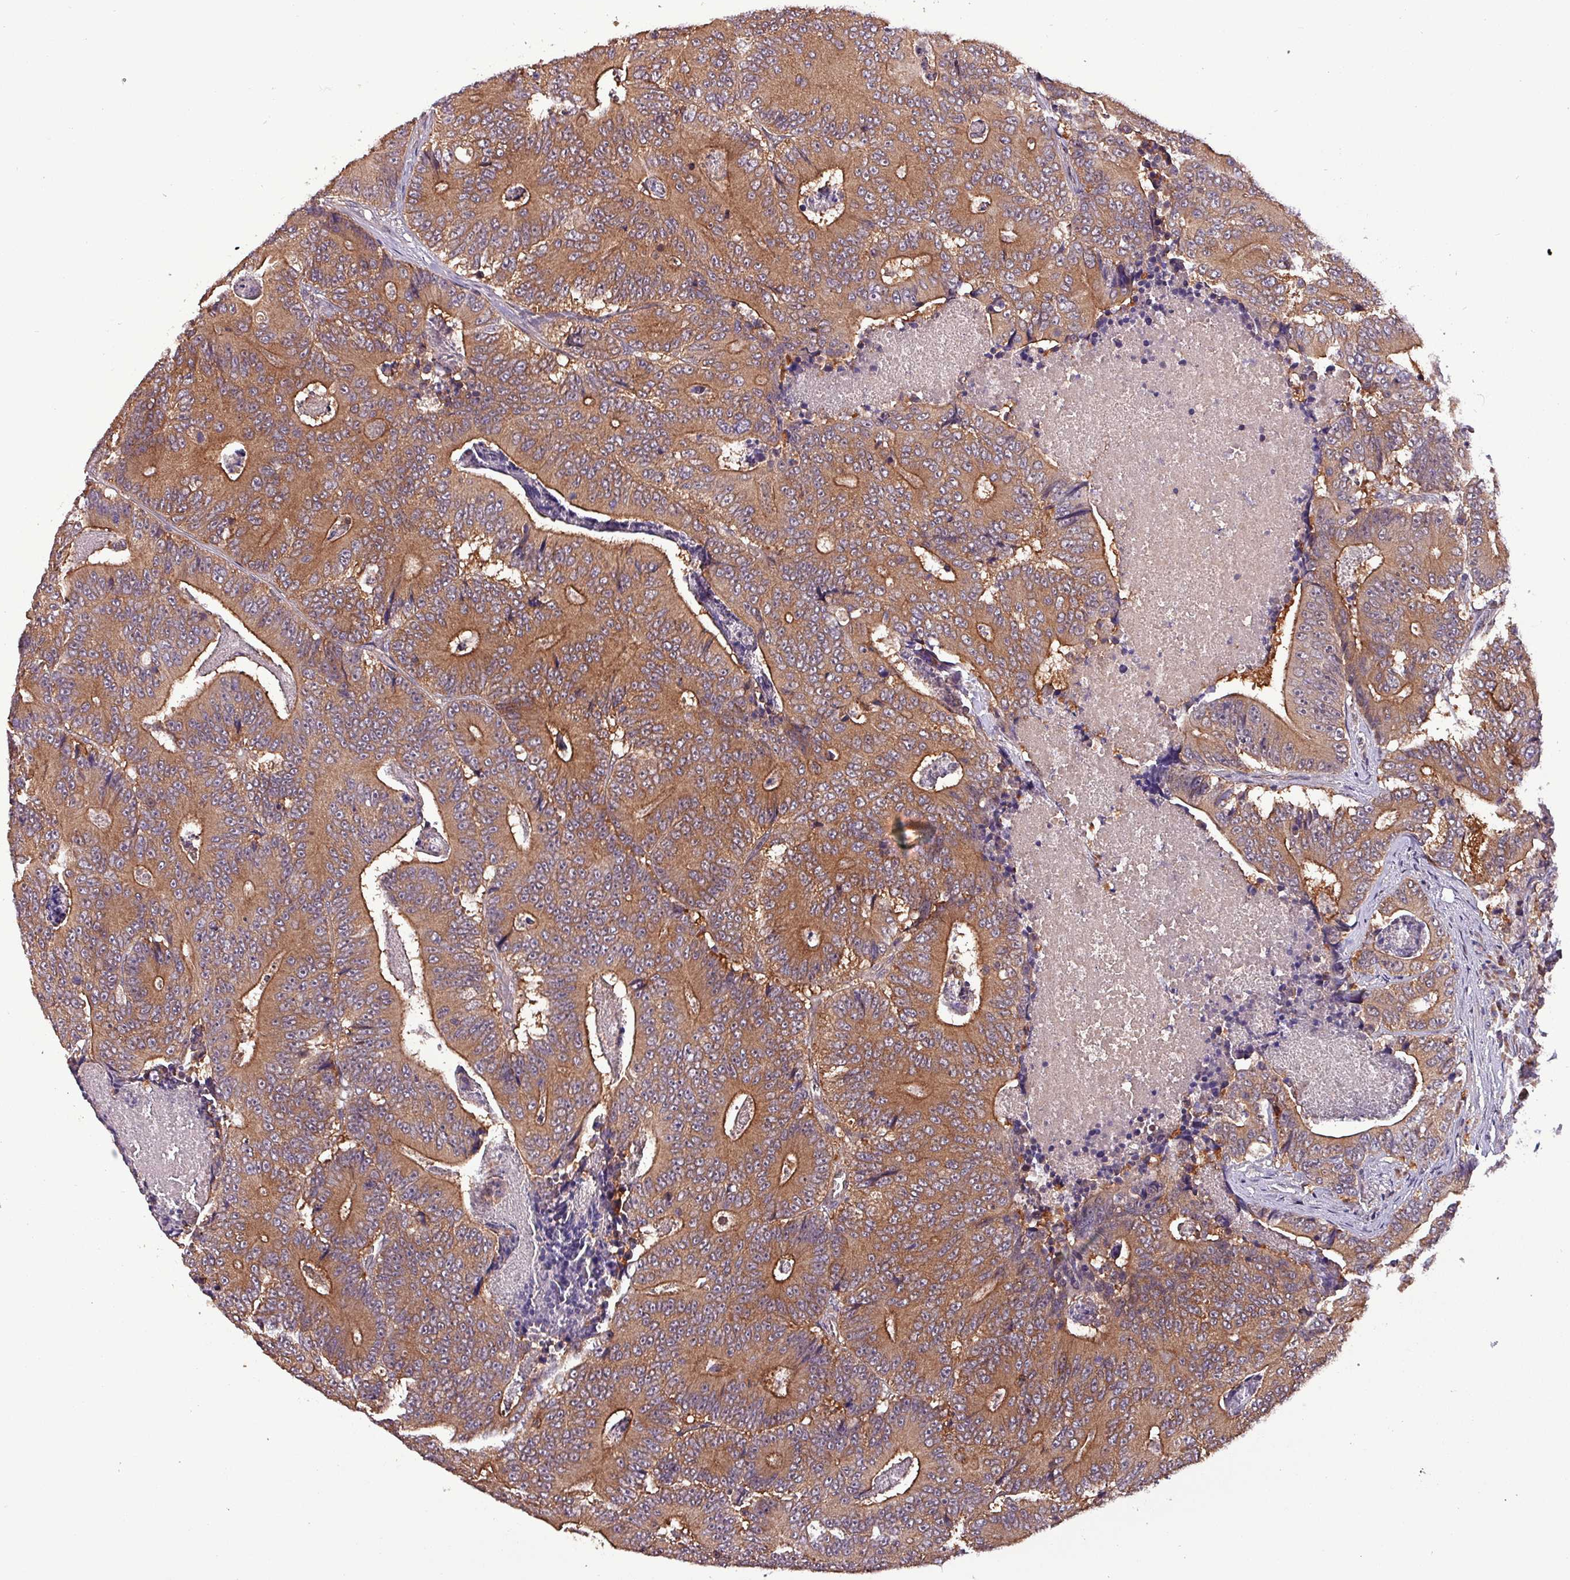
{"staining": {"intensity": "moderate", "quantity": ">75%", "location": "cytoplasmic/membranous"}, "tissue": "colorectal cancer", "cell_type": "Tumor cells", "image_type": "cancer", "snomed": [{"axis": "morphology", "description": "Adenocarcinoma, NOS"}, {"axis": "topography", "description": "Colon"}], "caption": "Protein analysis of colorectal adenocarcinoma tissue reveals moderate cytoplasmic/membranous expression in about >75% of tumor cells. Using DAB (3,3'-diaminobenzidine) (brown) and hematoxylin (blue) stains, captured at high magnification using brightfield microscopy.", "gene": "PAFAH1B2", "patient": {"sex": "male", "age": 83}}